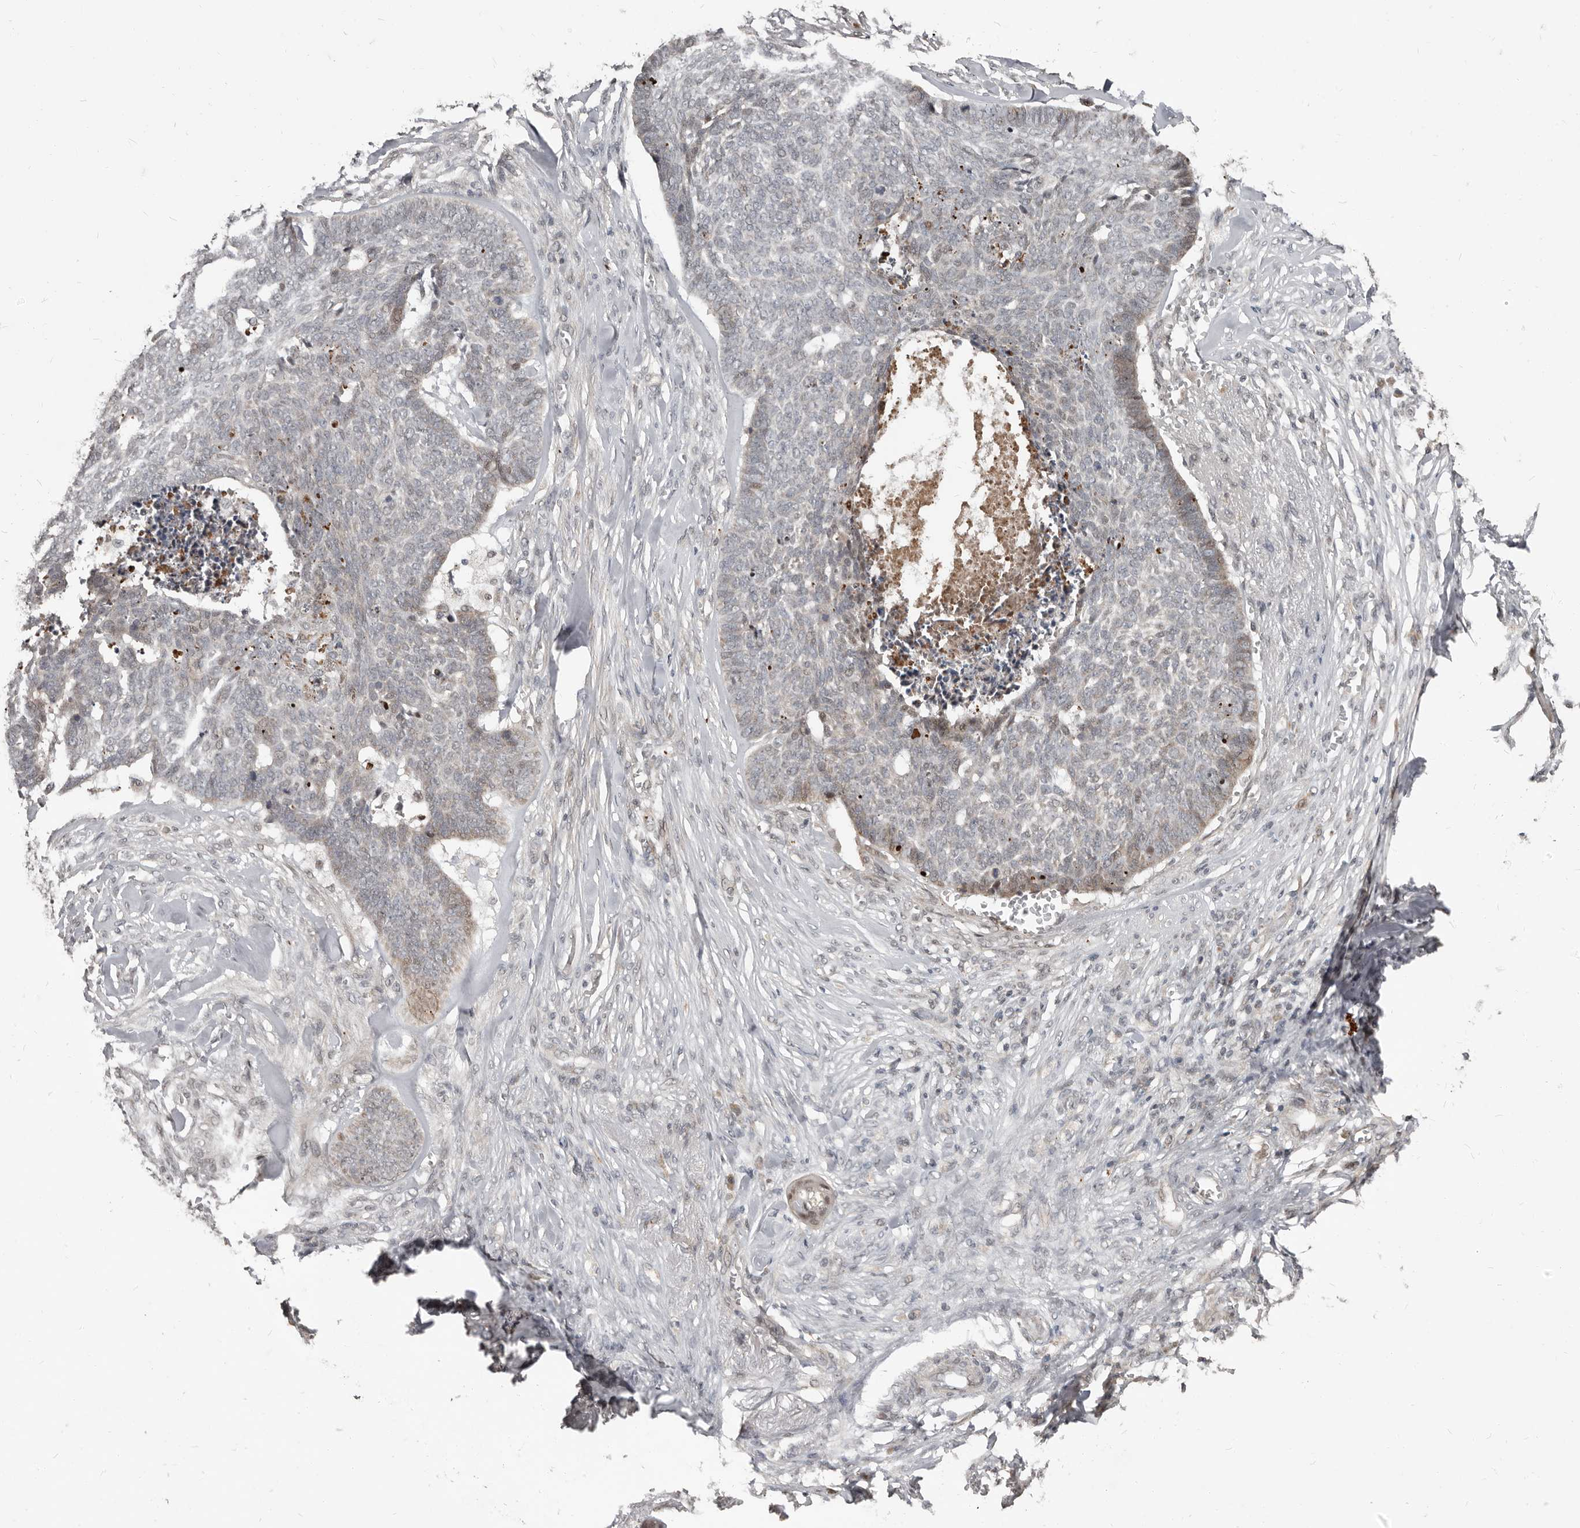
{"staining": {"intensity": "negative", "quantity": "none", "location": "none"}, "tissue": "skin cancer", "cell_type": "Tumor cells", "image_type": "cancer", "snomed": [{"axis": "morphology", "description": "Basal cell carcinoma"}, {"axis": "topography", "description": "Skin"}], "caption": "Tumor cells show no significant protein expression in skin cancer.", "gene": "APOL6", "patient": {"sex": "male", "age": 84}}